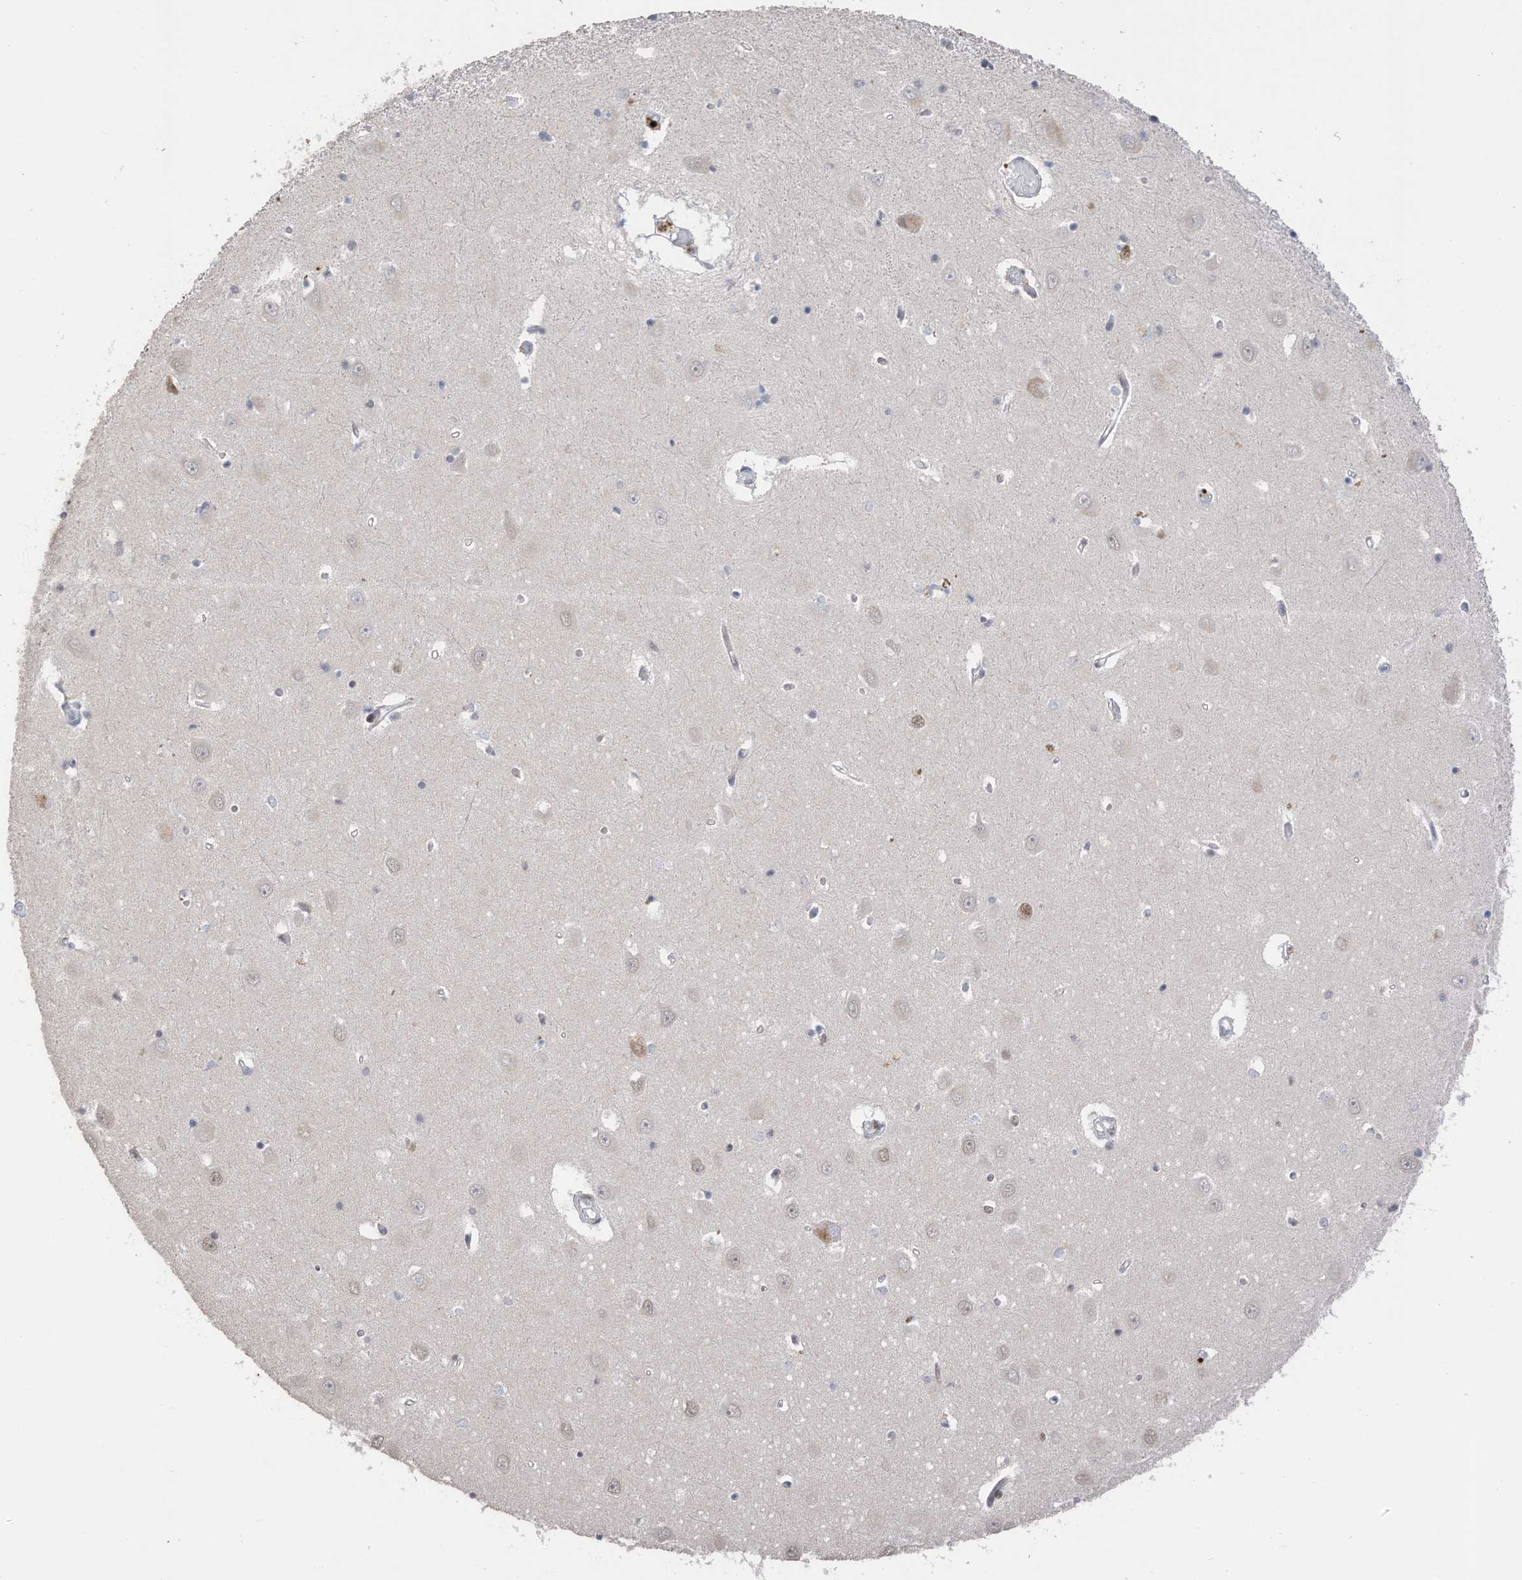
{"staining": {"intensity": "negative", "quantity": "none", "location": "none"}, "tissue": "hippocampus", "cell_type": "Glial cells", "image_type": "normal", "snomed": [{"axis": "morphology", "description": "Normal tissue, NOS"}, {"axis": "topography", "description": "Hippocampus"}], "caption": "Micrograph shows no significant protein positivity in glial cells of unremarkable hippocampus. The staining is performed using DAB brown chromogen with nuclei counter-stained in using hematoxylin.", "gene": "RABL3", "patient": {"sex": "male", "age": 70}}